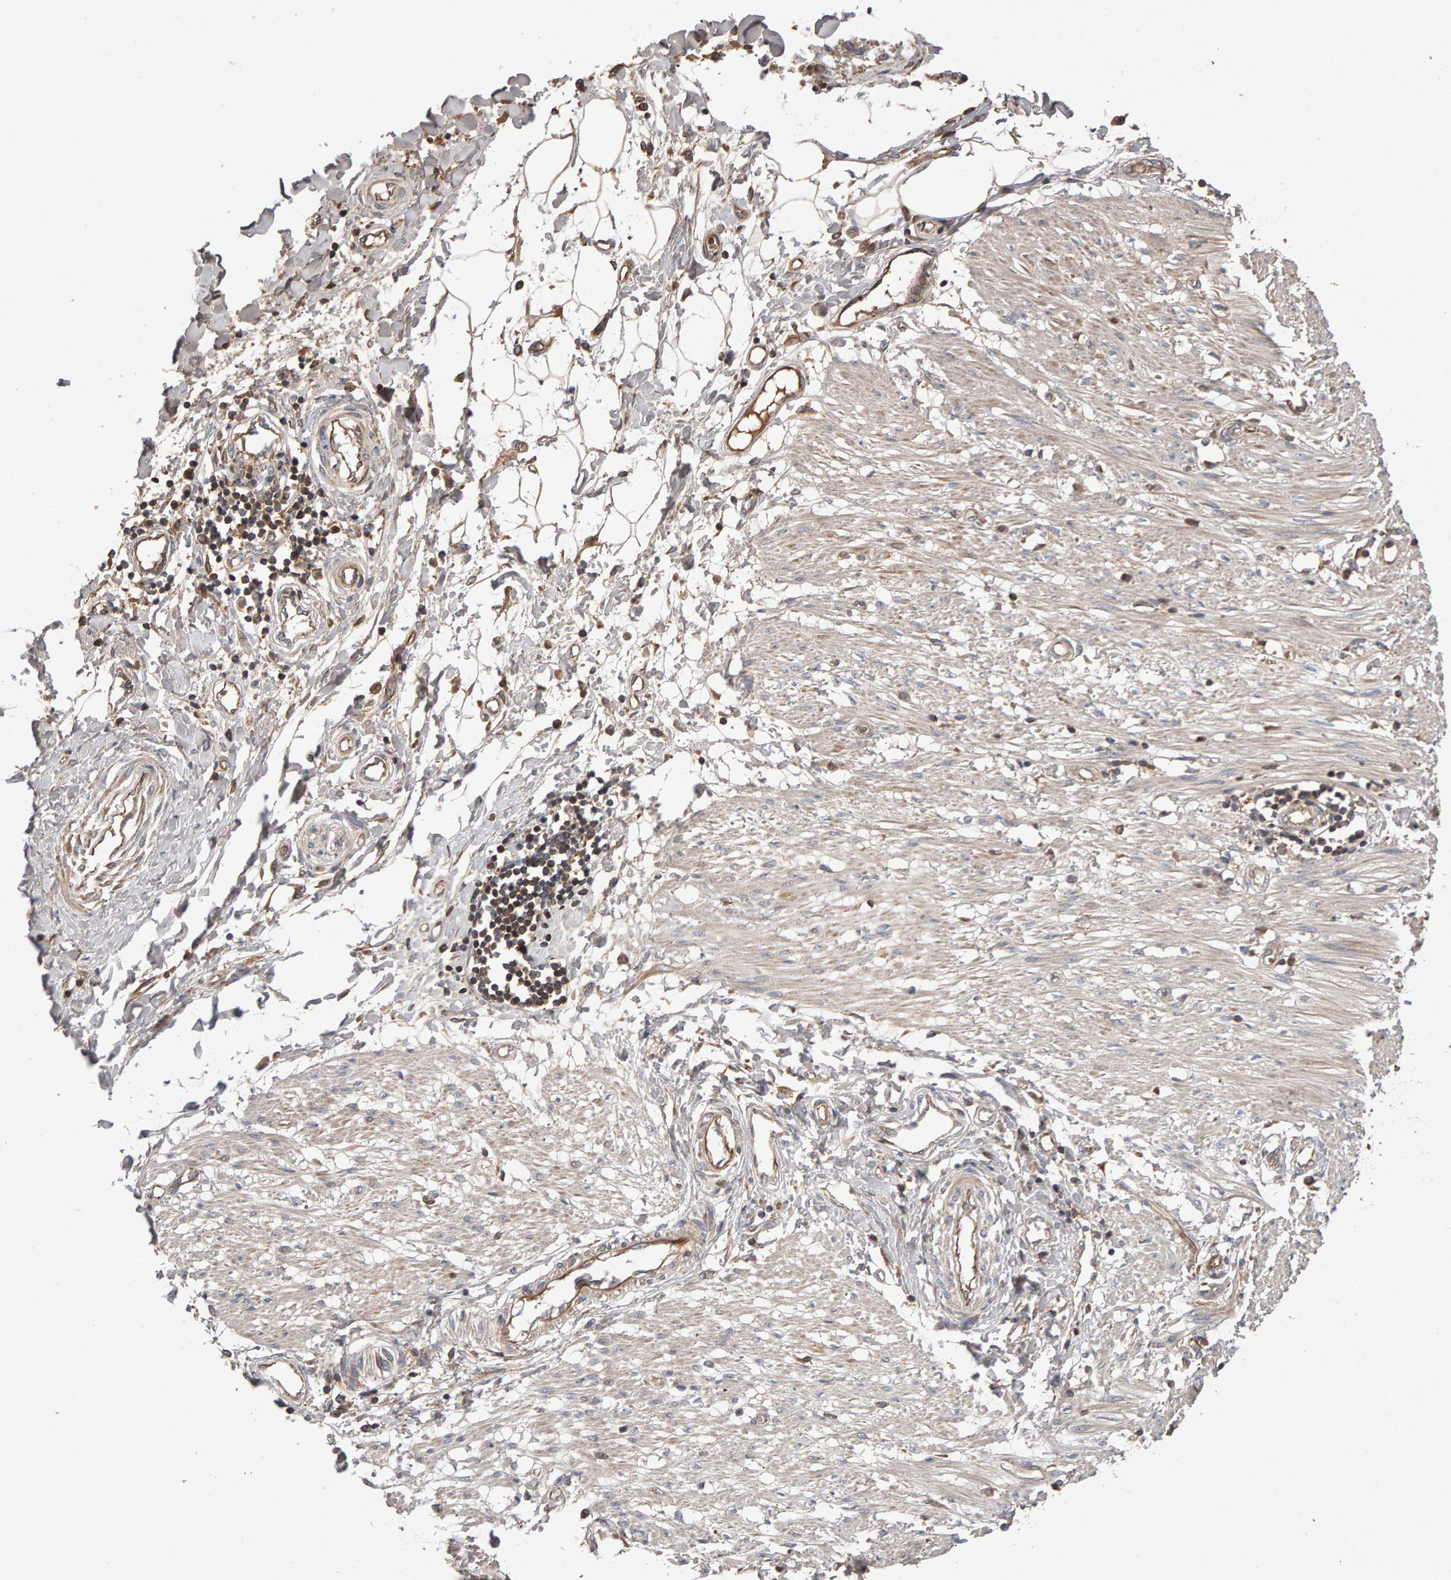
{"staining": {"intensity": "moderate", "quantity": ">75%", "location": "cytoplasmic/membranous"}, "tissue": "adipose tissue", "cell_type": "Adipocytes", "image_type": "normal", "snomed": [{"axis": "morphology", "description": "Normal tissue, NOS"}, {"axis": "morphology", "description": "Adenocarcinoma, NOS"}, {"axis": "topography", "description": "Colon"}, {"axis": "topography", "description": "Peripheral nerve tissue"}], "caption": "Adipocytes exhibit medium levels of moderate cytoplasmic/membranous expression in approximately >75% of cells in normal human adipose tissue. (Brightfield microscopy of DAB IHC at high magnification).", "gene": "PGS1", "patient": {"sex": "male", "age": 14}}